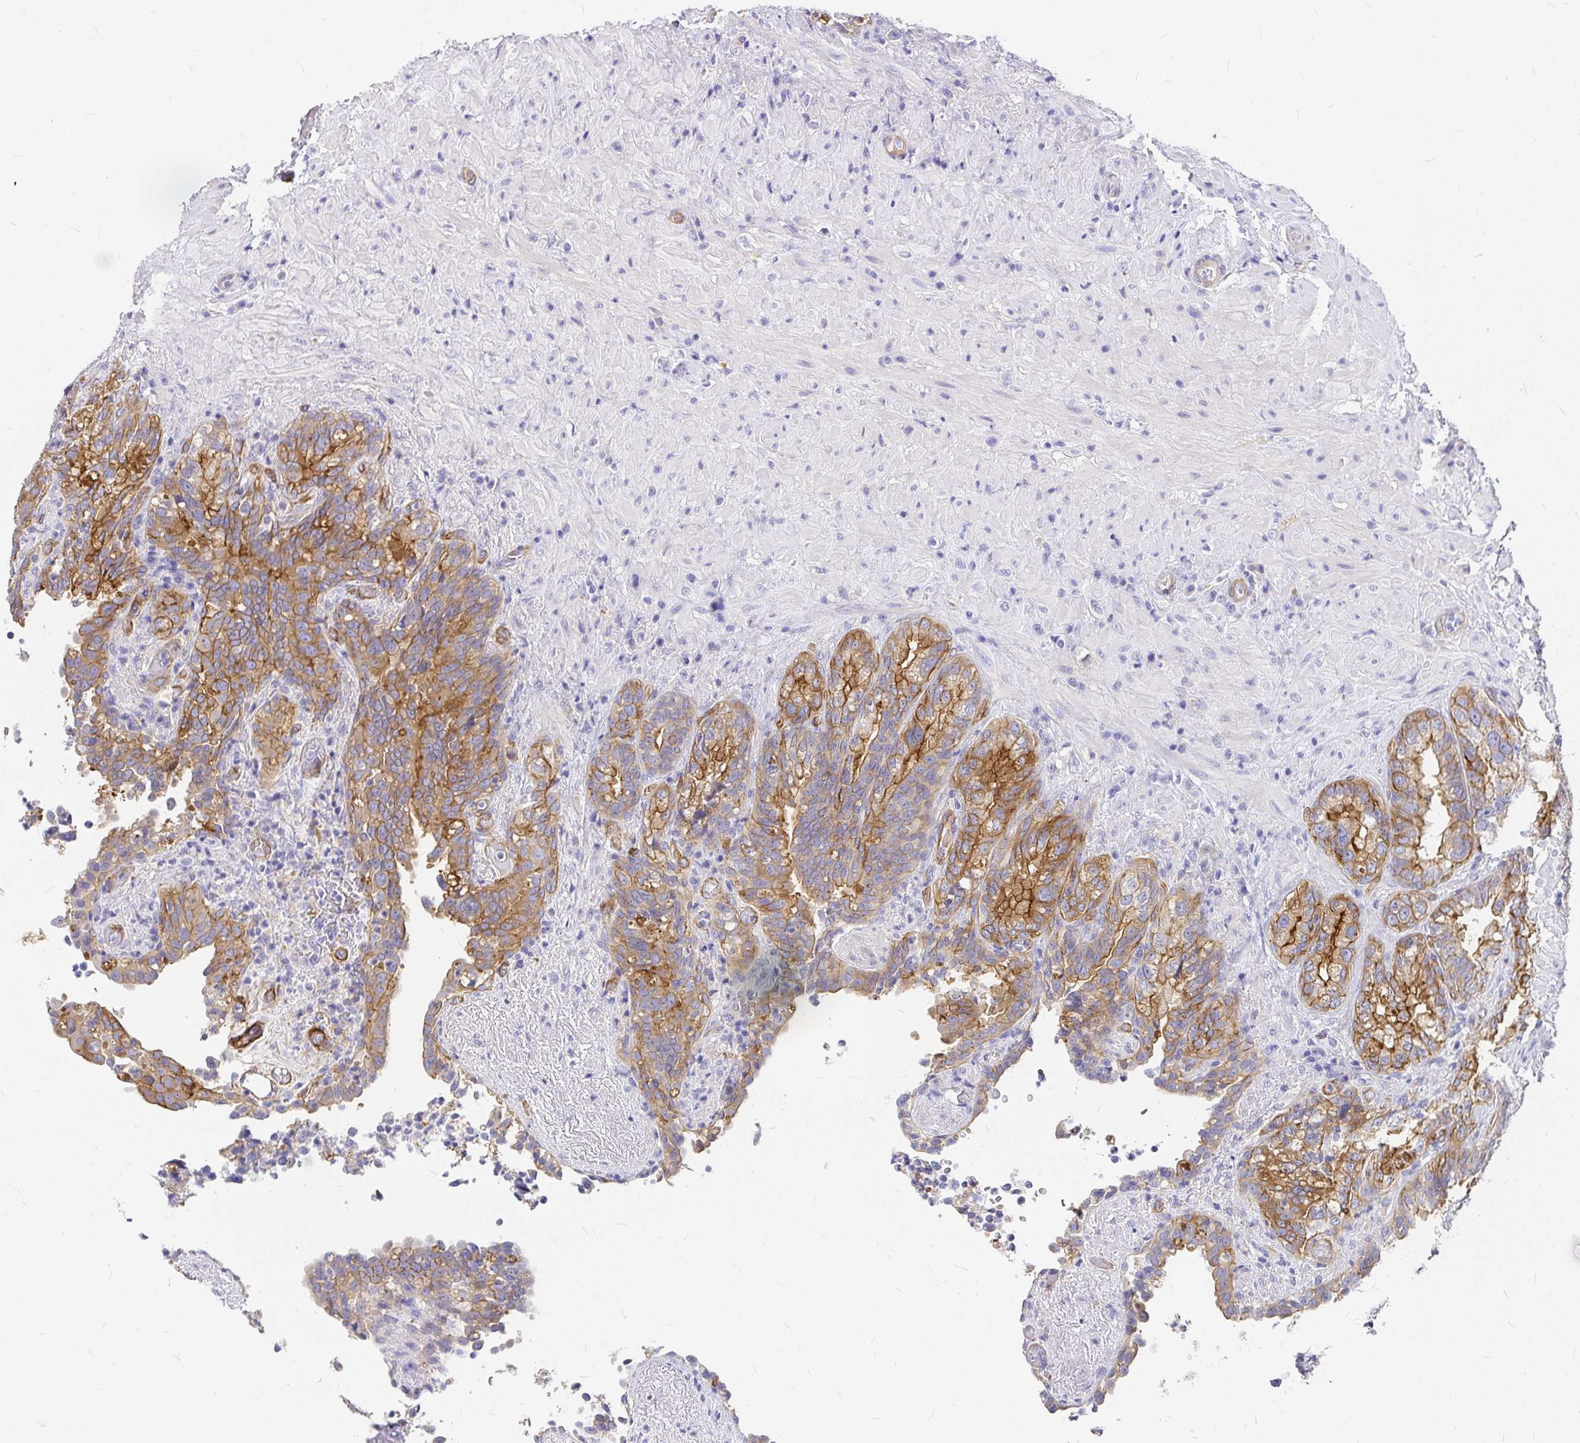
{"staining": {"intensity": "moderate", "quantity": ">75%", "location": "cytoplasmic/membranous"}, "tissue": "seminal vesicle", "cell_type": "Glandular cells", "image_type": "normal", "snomed": [{"axis": "morphology", "description": "Normal tissue, NOS"}, {"axis": "topography", "description": "Seminal veicle"}], "caption": "A brown stain shows moderate cytoplasmic/membranous positivity of a protein in glandular cells of benign human seminal vesicle.", "gene": "MYO1B", "patient": {"sex": "male", "age": 68}}